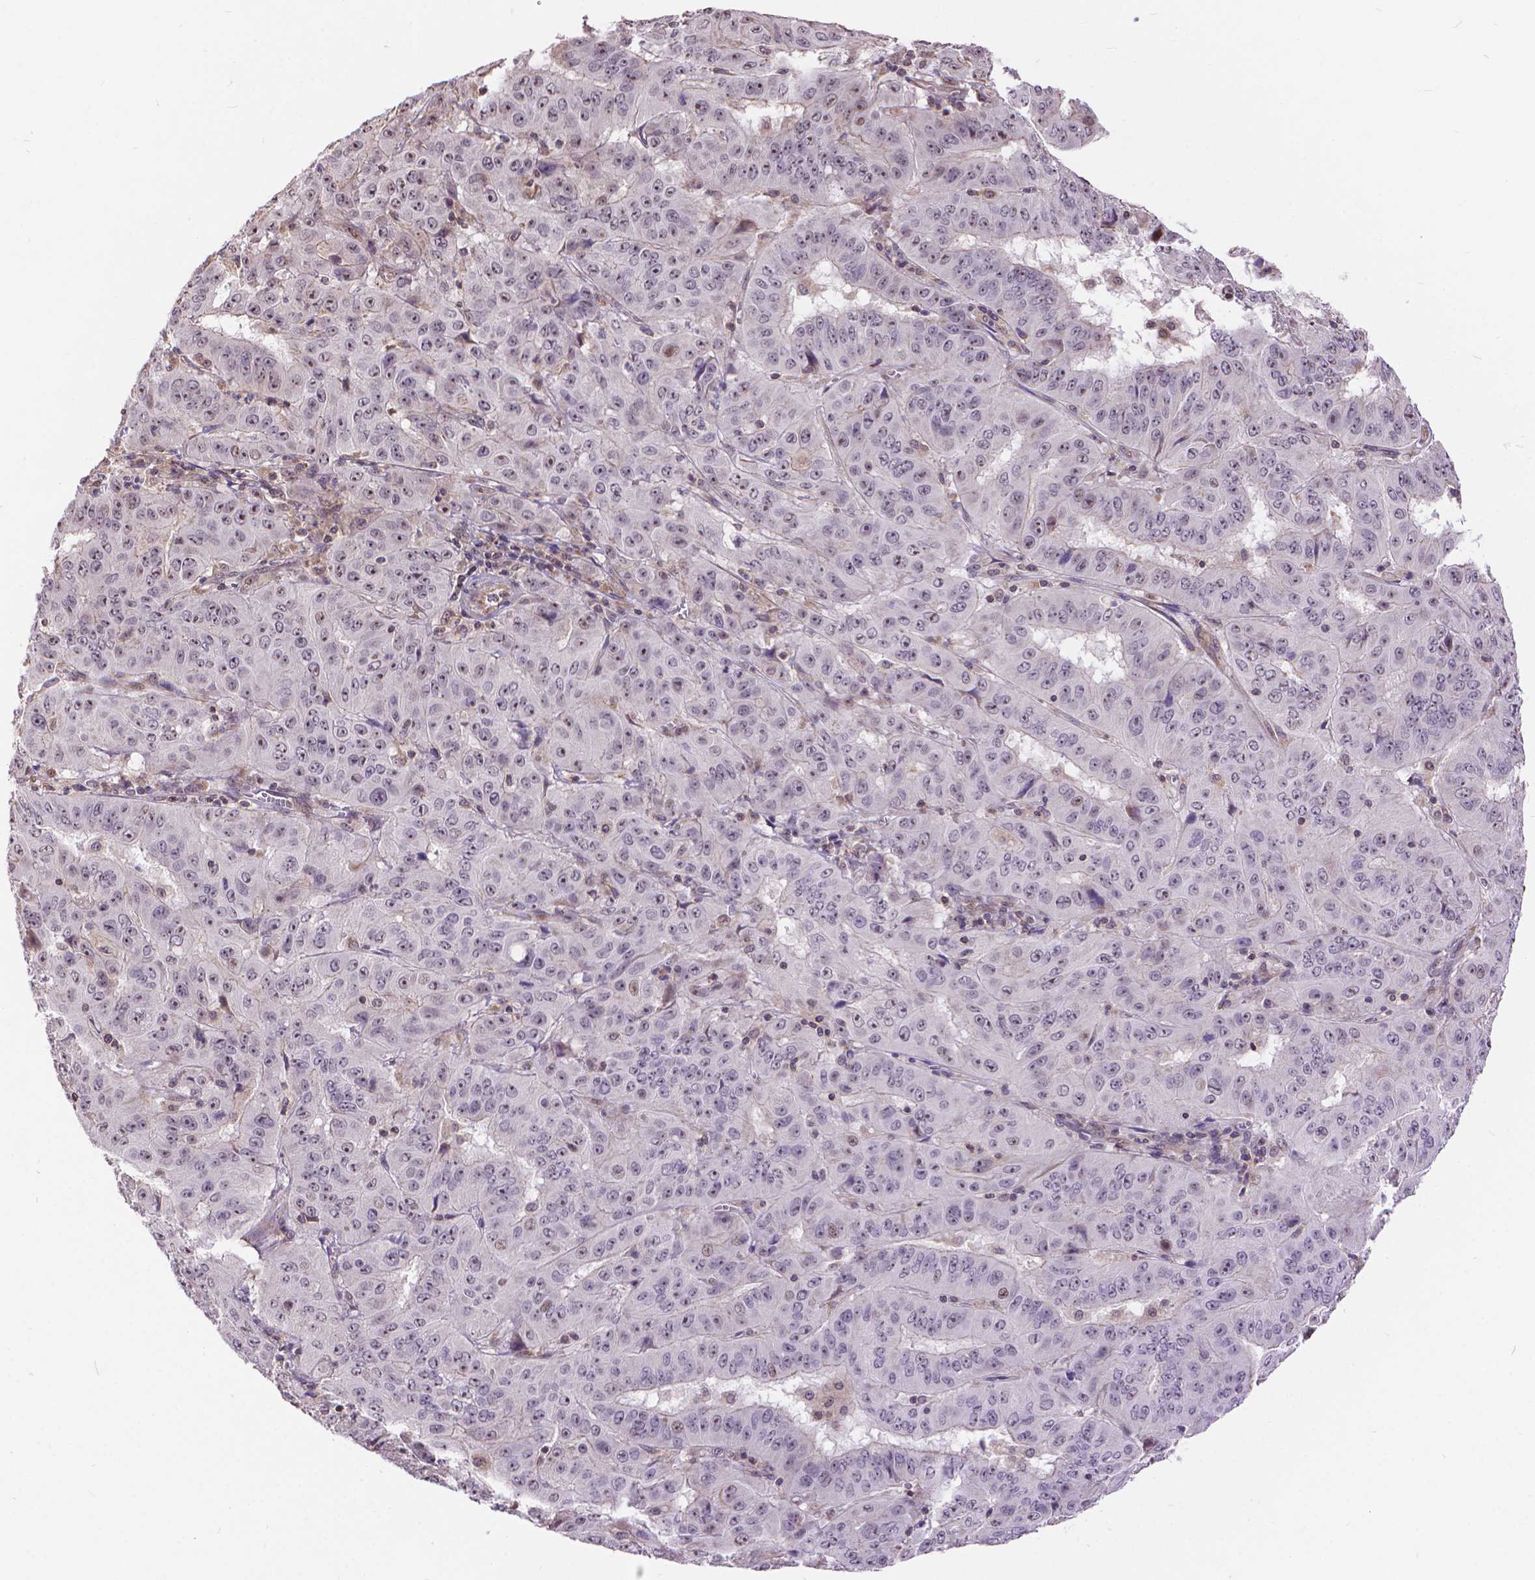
{"staining": {"intensity": "weak", "quantity": ">75%", "location": "nuclear"}, "tissue": "pancreatic cancer", "cell_type": "Tumor cells", "image_type": "cancer", "snomed": [{"axis": "morphology", "description": "Adenocarcinoma, NOS"}, {"axis": "topography", "description": "Pancreas"}], "caption": "Brown immunohistochemical staining in adenocarcinoma (pancreatic) reveals weak nuclear staining in about >75% of tumor cells.", "gene": "TMEM135", "patient": {"sex": "male", "age": 63}}